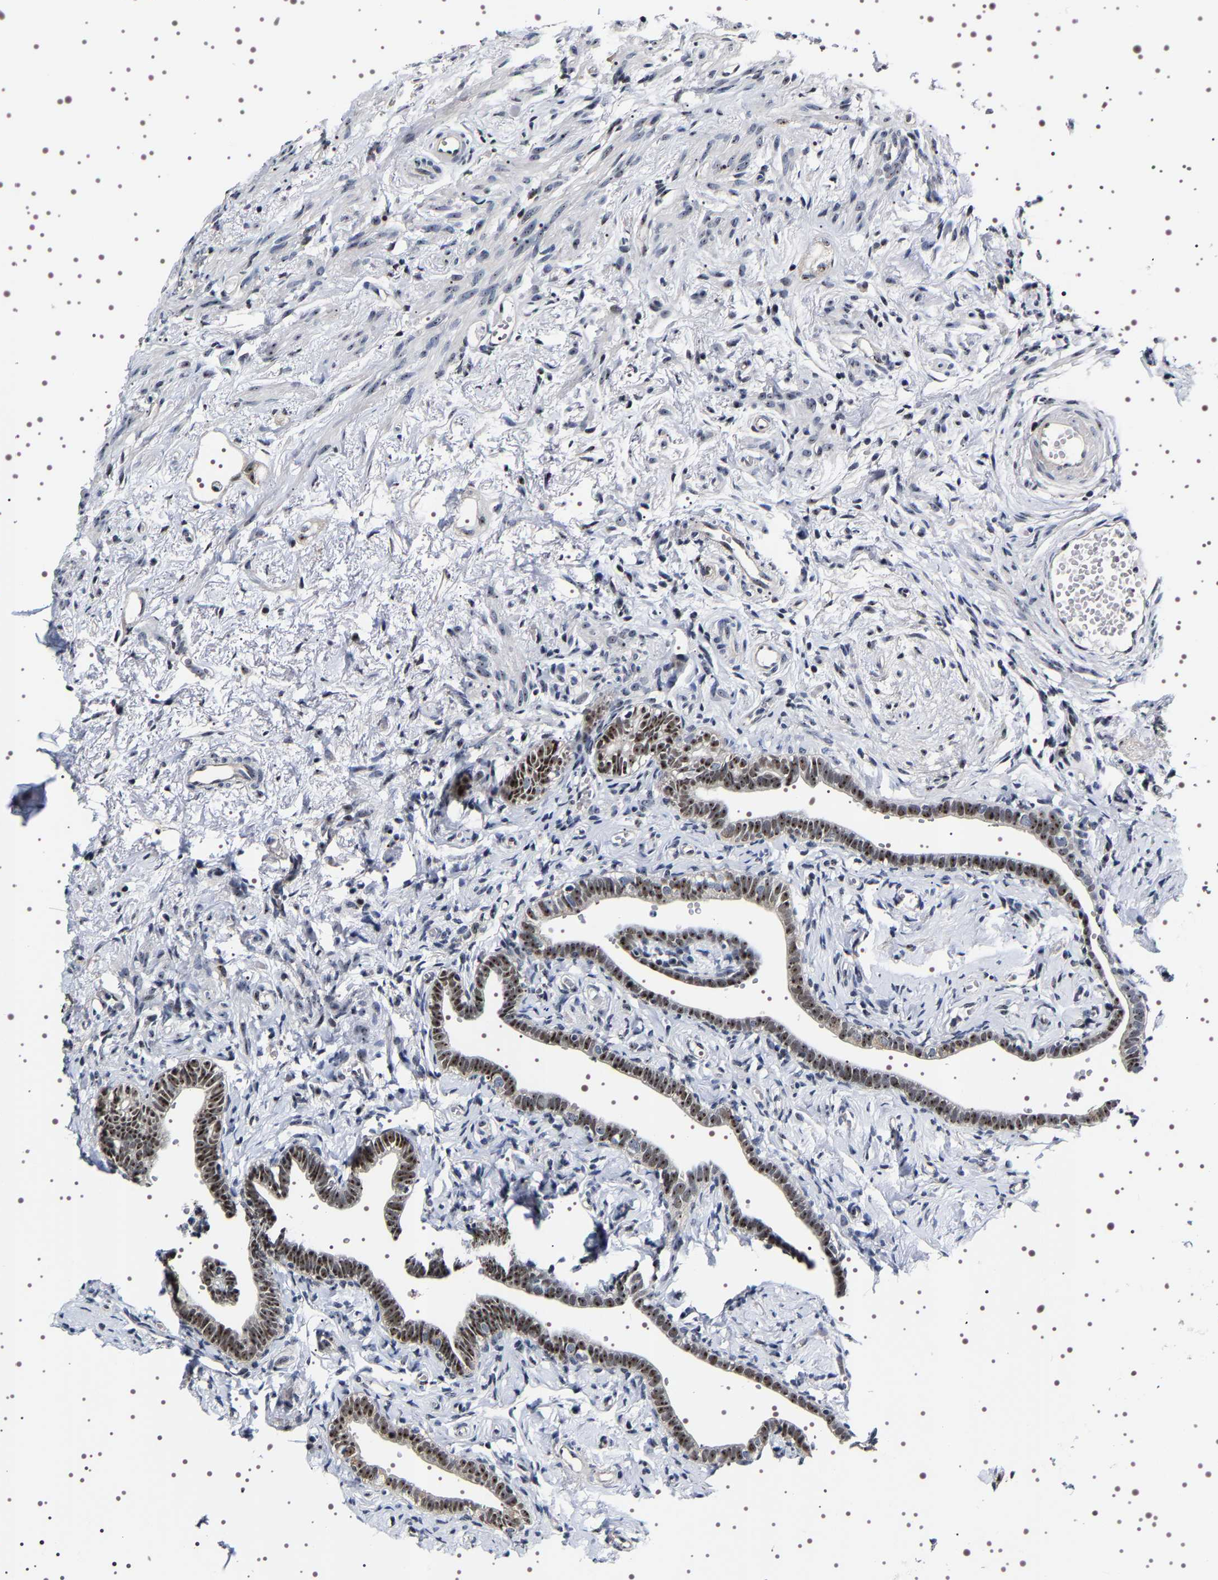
{"staining": {"intensity": "strong", "quantity": "25%-75%", "location": "nuclear"}, "tissue": "fallopian tube", "cell_type": "Glandular cells", "image_type": "normal", "snomed": [{"axis": "morphology", "description": "Normal tissue, NOS"}, {"axis": "topography", "description": "Fallopian tube"}], "caption": "Protein staining exhibits strong nuclear positivity in approximately 25%-75% of glandular cells in benign fallopian tube.", "gene": "GNL3", "patient": {"sex": "female", "age": 71}}